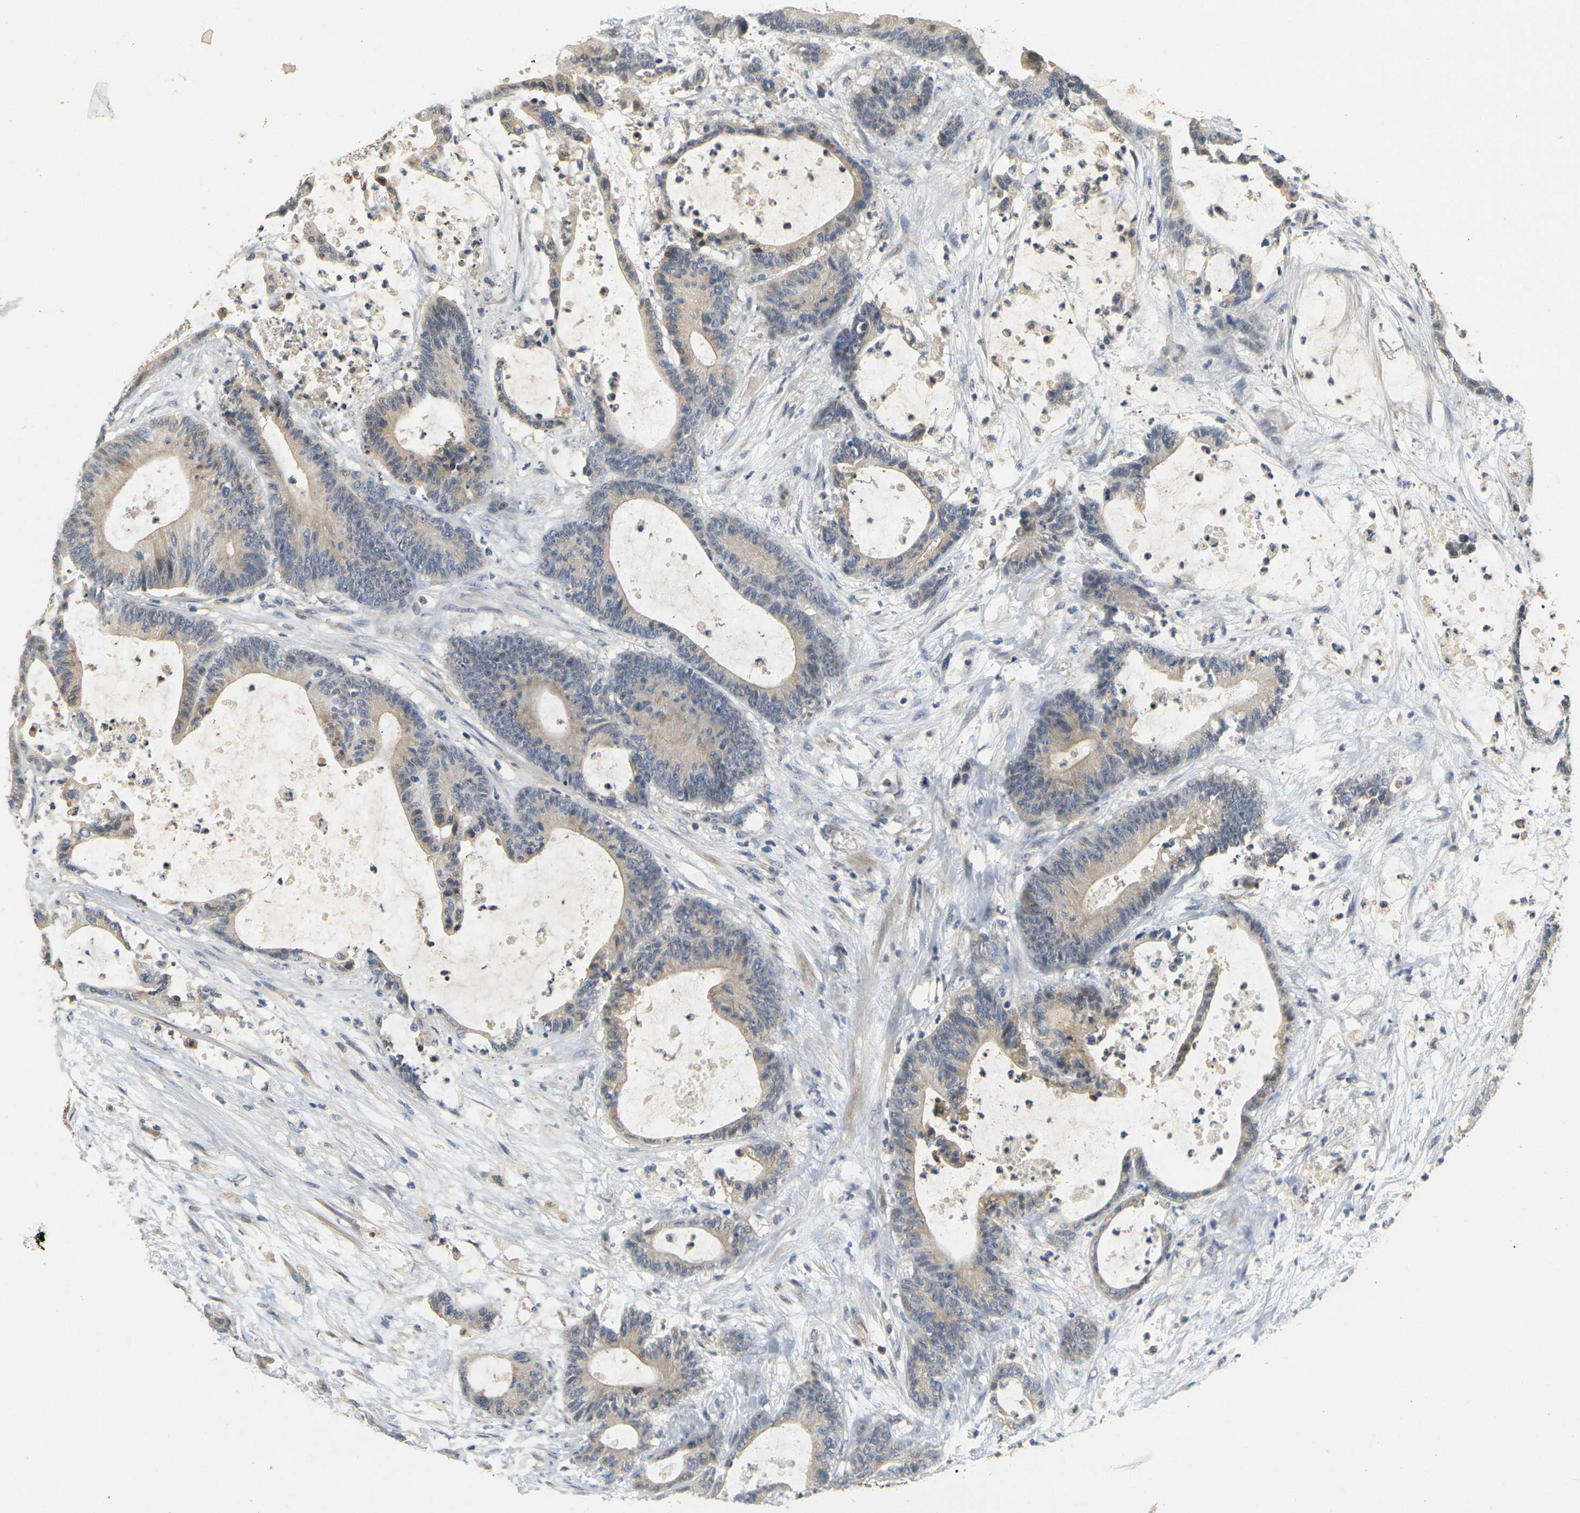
{"staining": {"intensity": "moderate", "quantity": ">75%", "location": "cytoplasmic/membranous"}, "tissue": "colorectal cancer", "cell_type": "Tumor cells", "image_type": "cancer", "snomed": [{"axis": "morphology", "description": "Adenocarcinoma, NOS"}, {"axis": "topography", "description": "Colon"}], "caption": "Adenocarcinoma (colorectal) stained with DAB (3,3'-diaminobenzidine) immunohistochemistry exhibits medium levels of moderate cytoplasmic/membranous positivity in about >75% of tumor cells. Using DAB (brown) and hematoxylin (blue) stains, captured at high magnification using brightfield microscopy.", "gene": "GDAP1", "patient": {"sex": "female", "age": 84}}